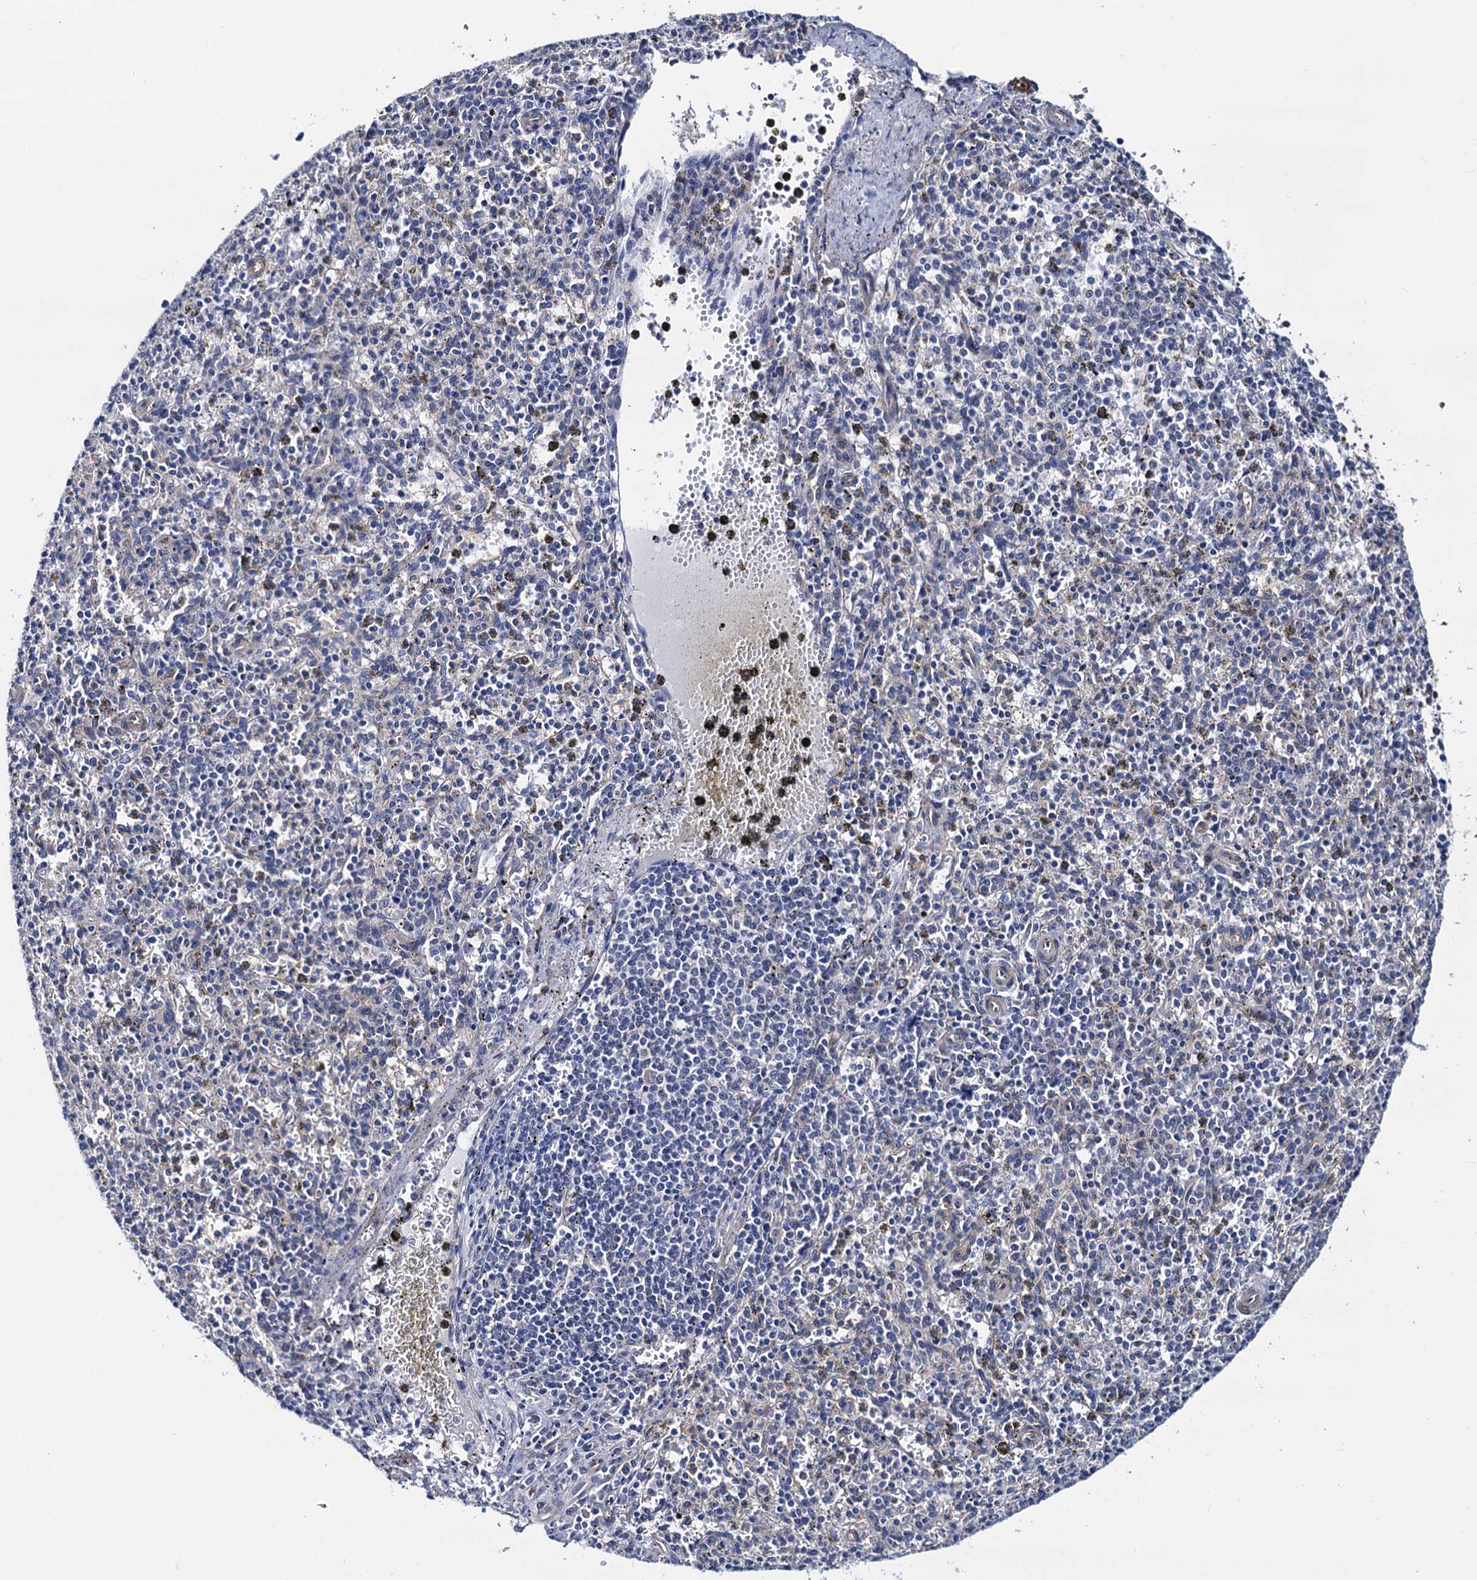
{"staining": {"intensity": "negative", "quantity": "none", "location": "none"}, "tissue": "spleen", "cell_type": "Cells in red pulp", "image_type": "normal", "snomed": [{"axis": "morphology", "description": "Normal tissue, NOS"}, {"axis": "topography", "description": "Spleen"}], "caption": "Micrograph shows no protein expression in cells in red pulp of benign spleen.", "gene": "ZDHHC18", "patient": {"sex": "male", "age": 72}}